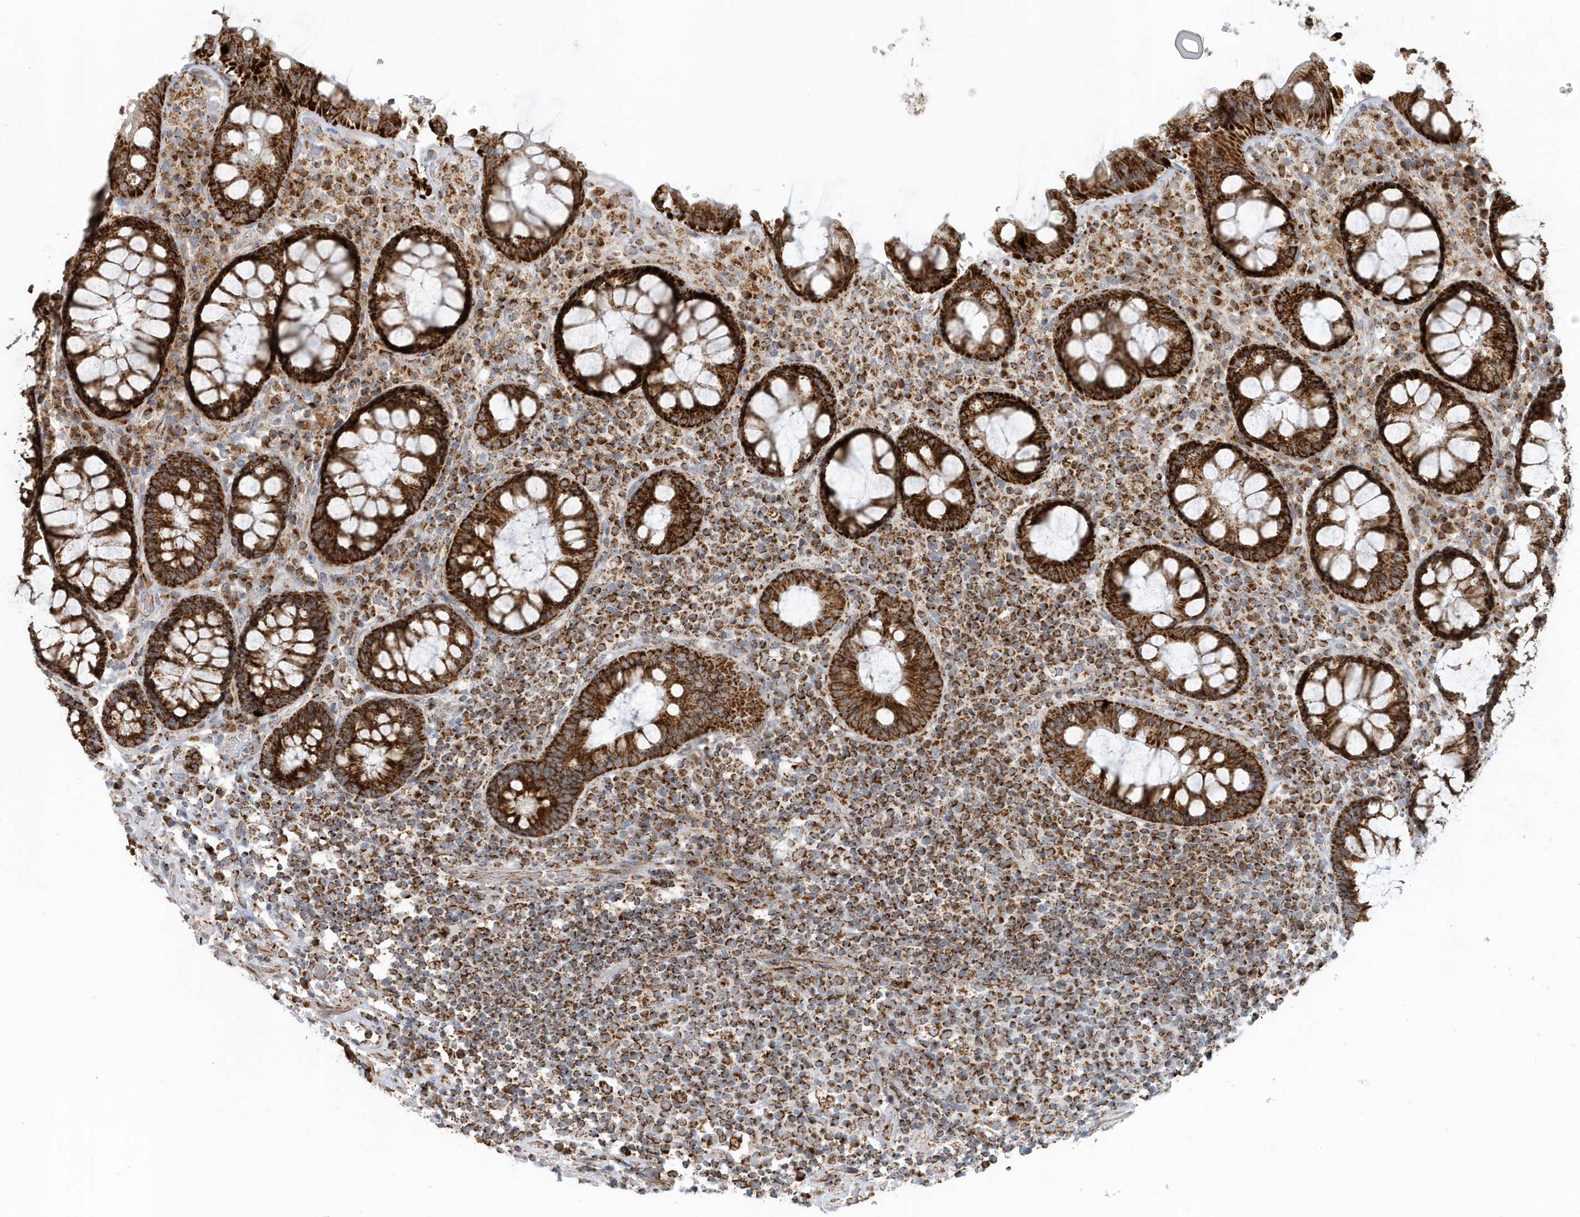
{"staining": {"intensity": "strong", "quantity": ">75%", "location": "cytoplasmic/membranous"}, "tissue": "rectum", "cell_type": "Glandular cells", "image_type": "normal", "snomed": [{"axis": "morphology", "description": "Normal tissue, NOS"}, {"axis": "topography", "description": "Rectum"}], "caption": "Rectum stained with IHC exhibits strong cytoplasmic/membranous expression in approximately >75% of glandular cells.", "gene": "MAN1A1", "patient": {"sex": "male", "age": 64}}